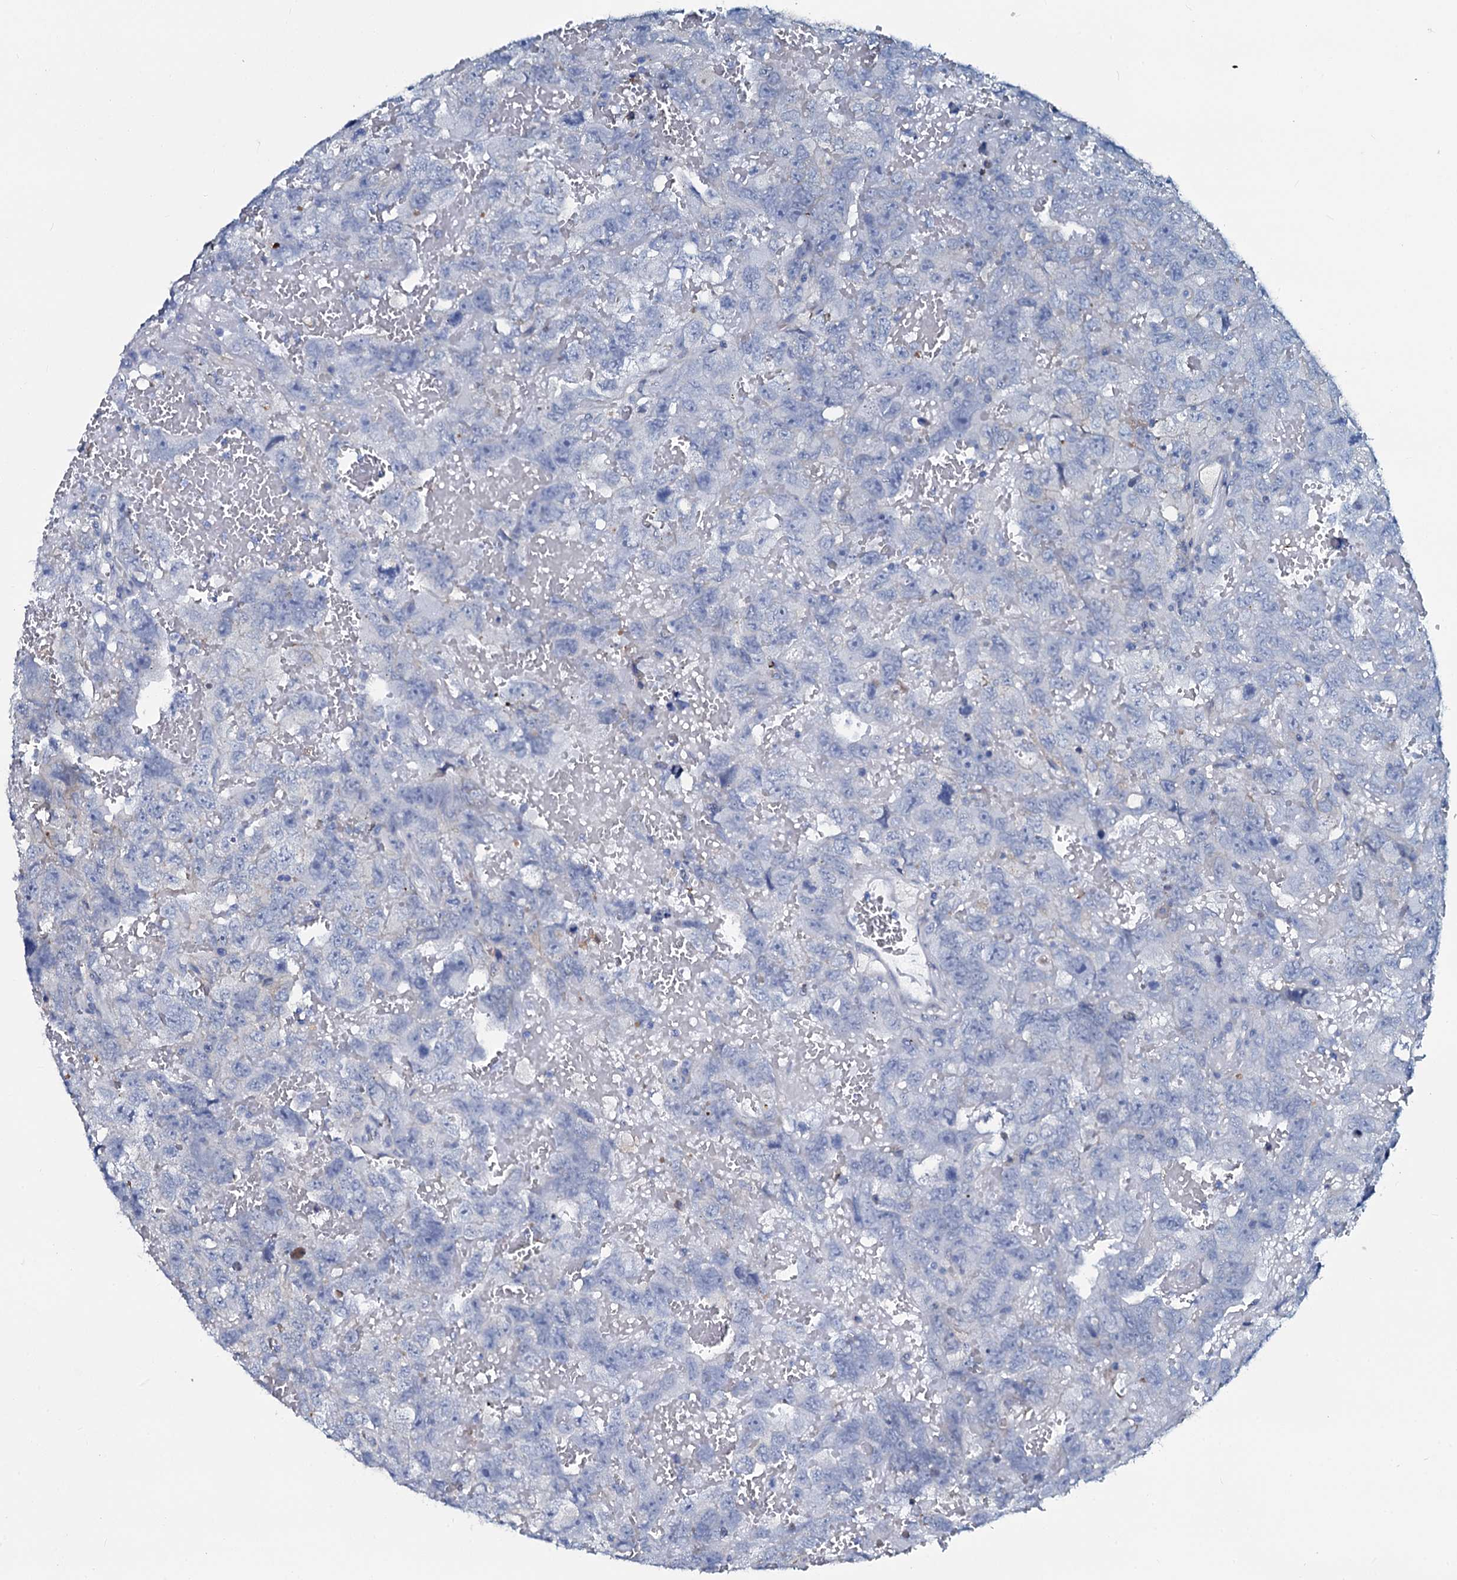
{"staining": {"intensity": "negative", "quantity": "none", "location": "none"}, "tissue": "testis cancer", "cell_type": "Tumor cells", "image_type": "cancer", "snomed": [{"axis": "morphology", "description": "Carcinoma, Embryonal, NOS"}, {"axis": "topography", "description": "Testis"}], "caption": "Immunohistochemistry photomicrograph of human testis cancer stained for a protein (brown), which displays no staining in tumor cells.", "gene": "SLC4A7", "patient": {"sex": "male", "age": 45}}